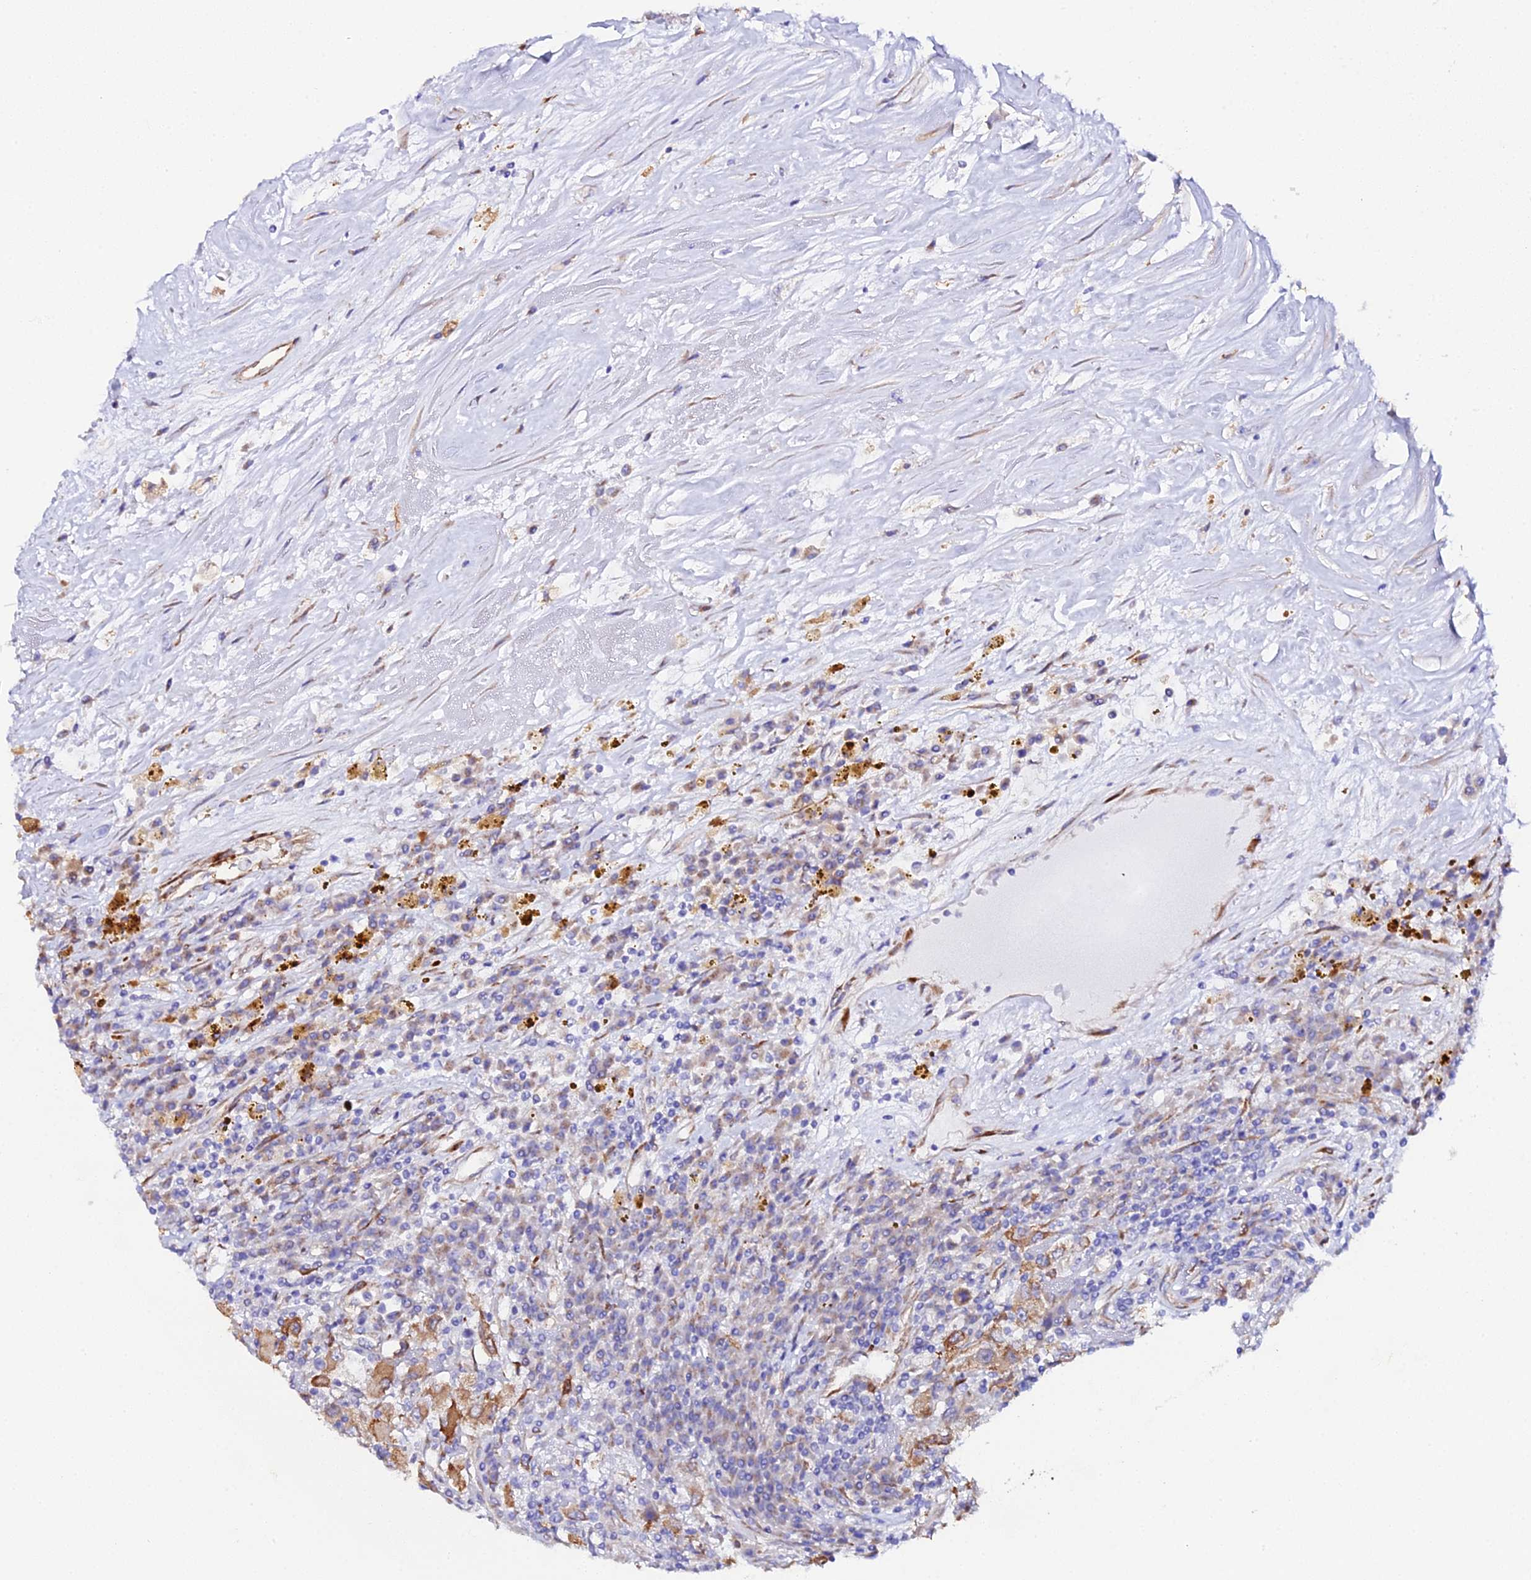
{"staining": {"intensity": "moderate", "quantity": ">75%", "location": "cytoplasmic/membranous"}, "tissue": "renal cancer", "cell_type": "Tumor cells", "image_type": "cancer", "snomed": [{"axis": "morphology", "description": "Adenocarcinoma, NOS"}, {"axis": "topography", "description": "Kidney"}], "caption": "Immunohistochemical staining of renal cancer shows moderate cytoplasmic/membranous protein positivity in approximately >75% of tumor cells.", "gene": "CFAP45", "patient": {"sex": "female", "age": 52}}